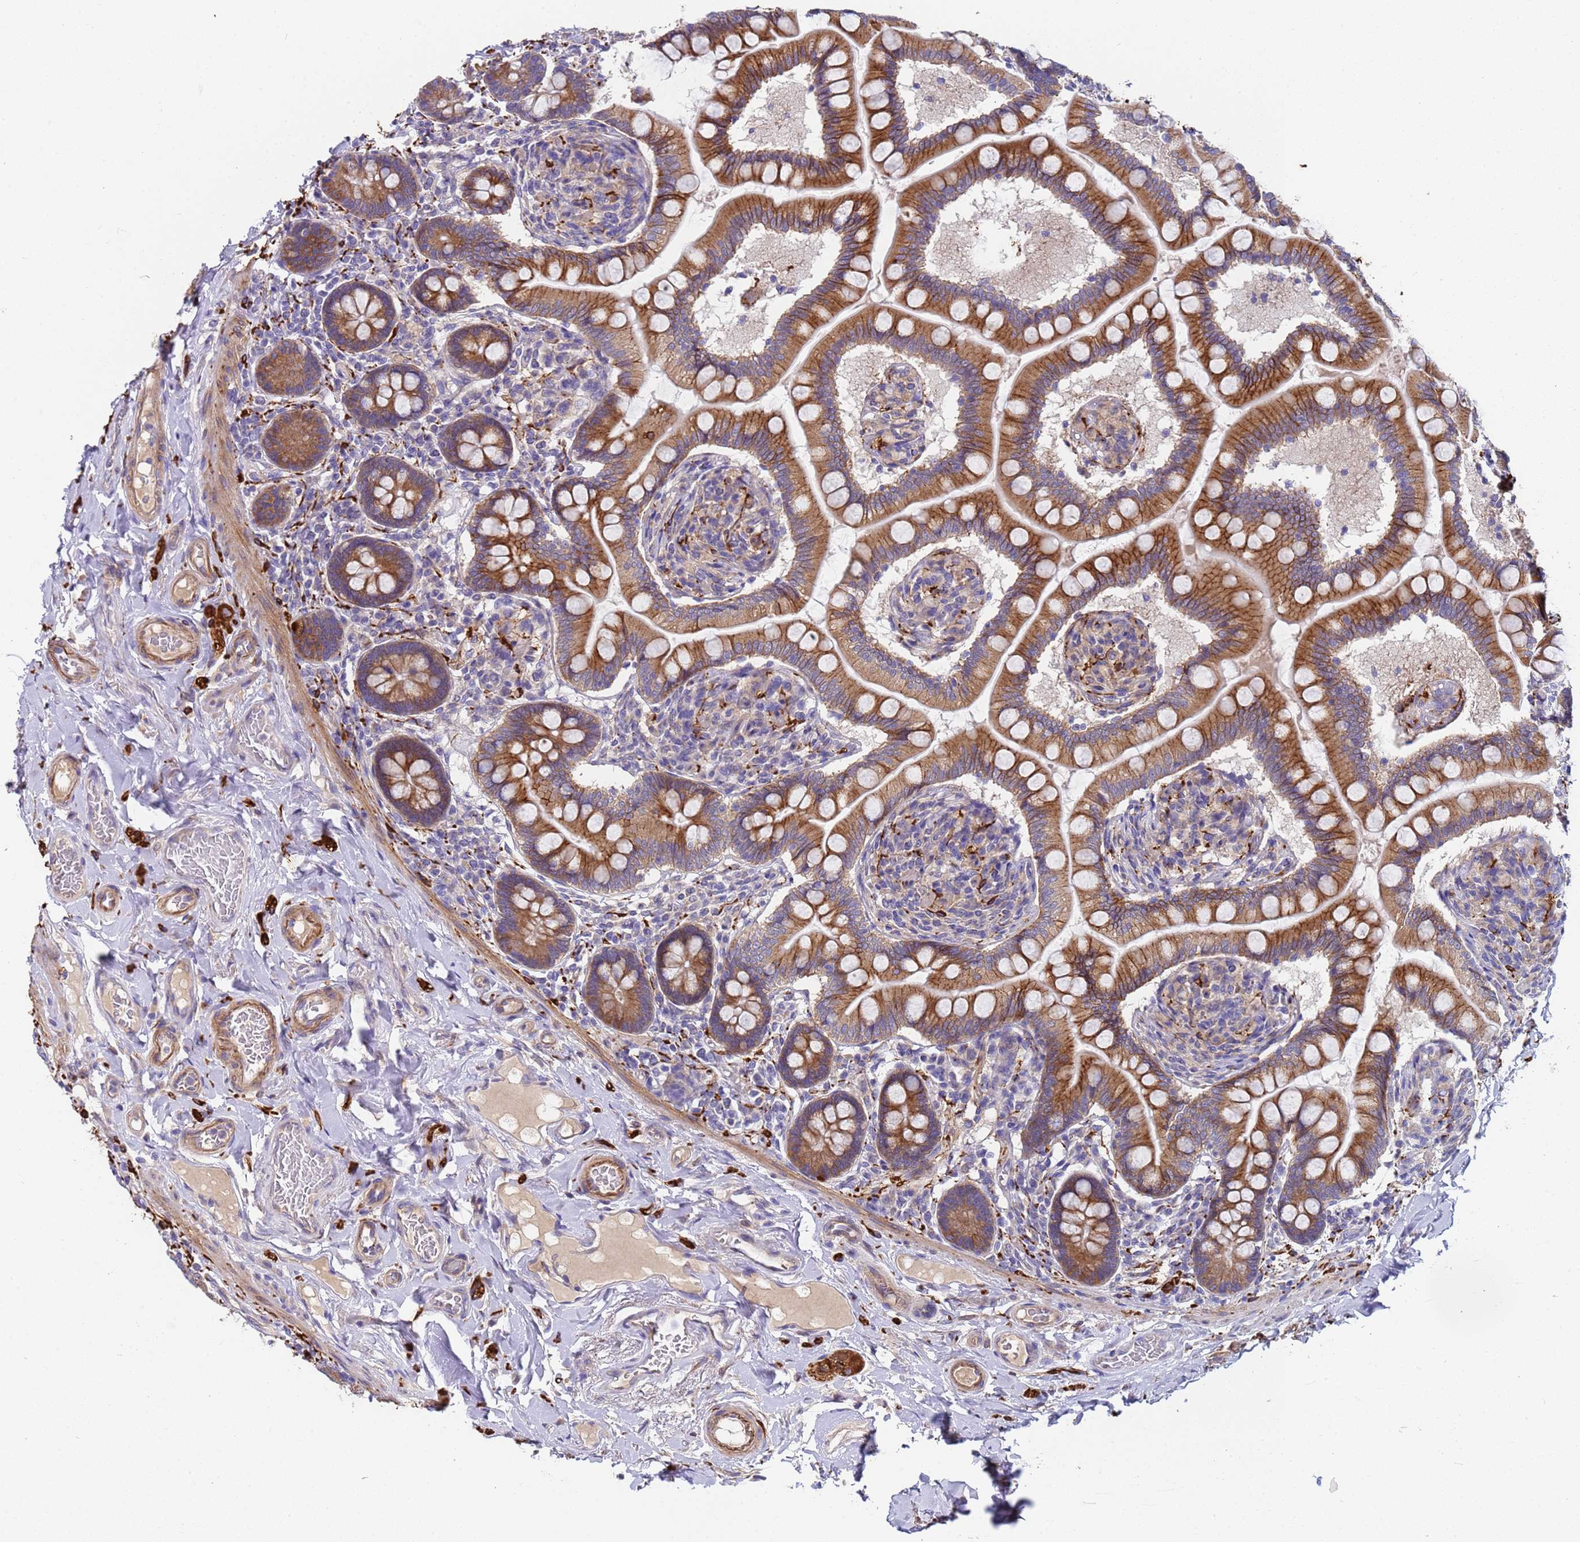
{"staining": {"intensity": "strong", "quantity": ">75%", "location": "cytoplasmic/membranous"}, "tissue": "small intestine", "cell_type": "Glandular cells", "image_type": "normal", "snomed": [{"axis": "morphology", "description": "Normal tissue, NOS"}, {"axis": "topography", "description": "Small intestine"}], "caption": "Immunohistochemical staining of benign human small intestine displays strong cytoplasmic/membranous protein expression in approximately >75% of glandular cells. (Brightfield microscopy of DAB IHC at high magnification).", "gene": "PAQR7", "patient": {"sex": "female", "age": 64}}